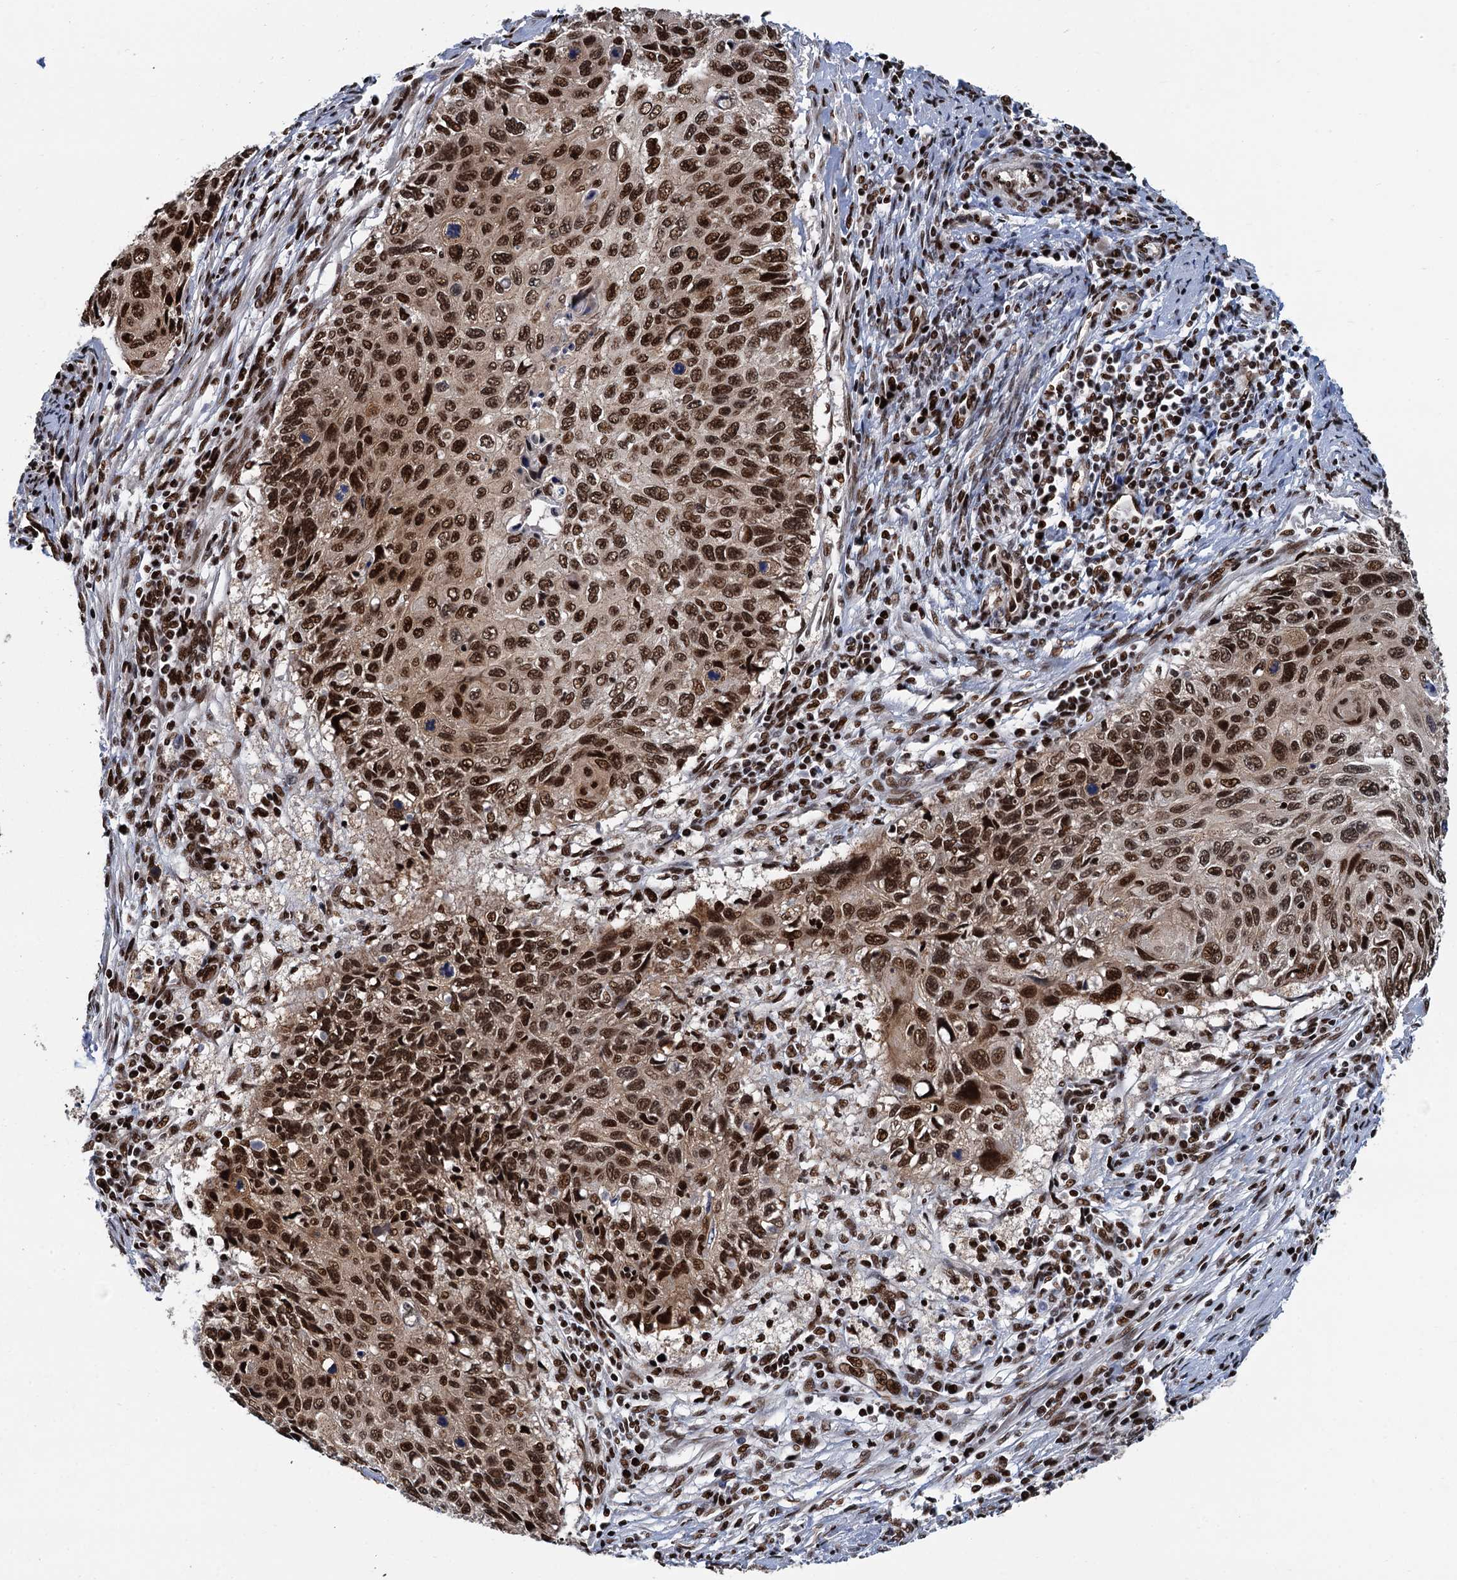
{"staining": {"intensity": "strong", "quantity": ">75%", "location": "nuclear"}, "tissue": "cervical cancer", "cell_type": "Tumor cells", "image_type": "cancer", "snomed": [{"axis": "morphology", "description": "Squamous cell carcinoma, NOS"}, {"axis": "topography", "description": "Cervix"}], "caption": "Cervical cancer (squamous cell carcinoma) was stained to show a protein in brown. There is high levels of strong nuclear staining in approximately >75% of tumor cells.", "gene": "PPP4R1", "patient": {"sex": "female", "age": 70}}